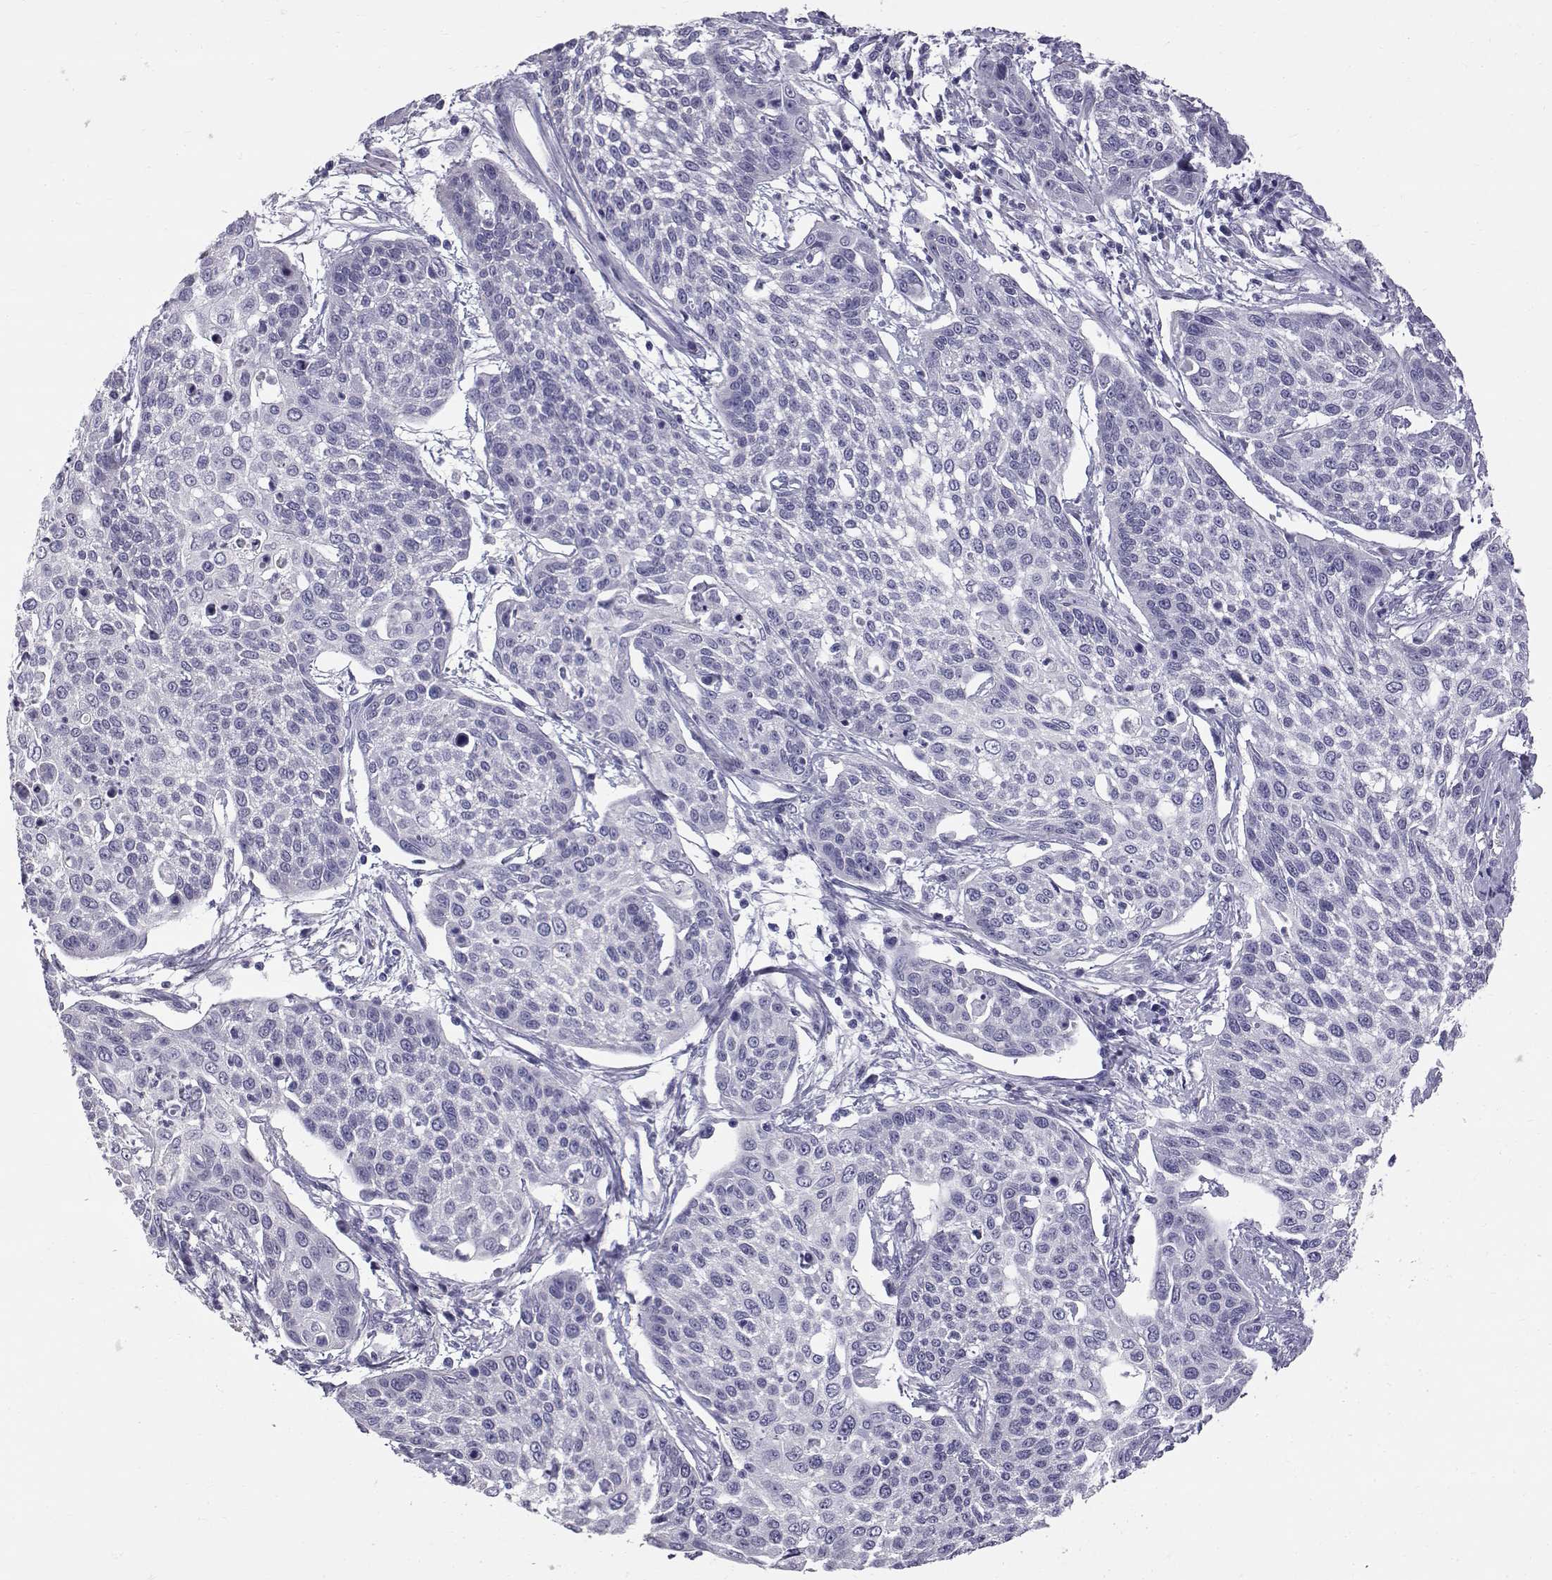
{"staining": {"intensity": "negative", "quantity": "none", "location": "none"}, "tissue": "cervical cancer", "cell_type": "Tumor cells", "image_type": "cancer", "snomed": [{"axis": "morphology", "description": "Squamous cell carcinoma, NOS"}, {"axis": "topography", "description": "Cervix"}], "caption": "Tumor cells show no significant protein expression in squamous cell carcinoma (cervical).", "gene": "RNASE12", "patient": {"sex": "female", "age": 34}}